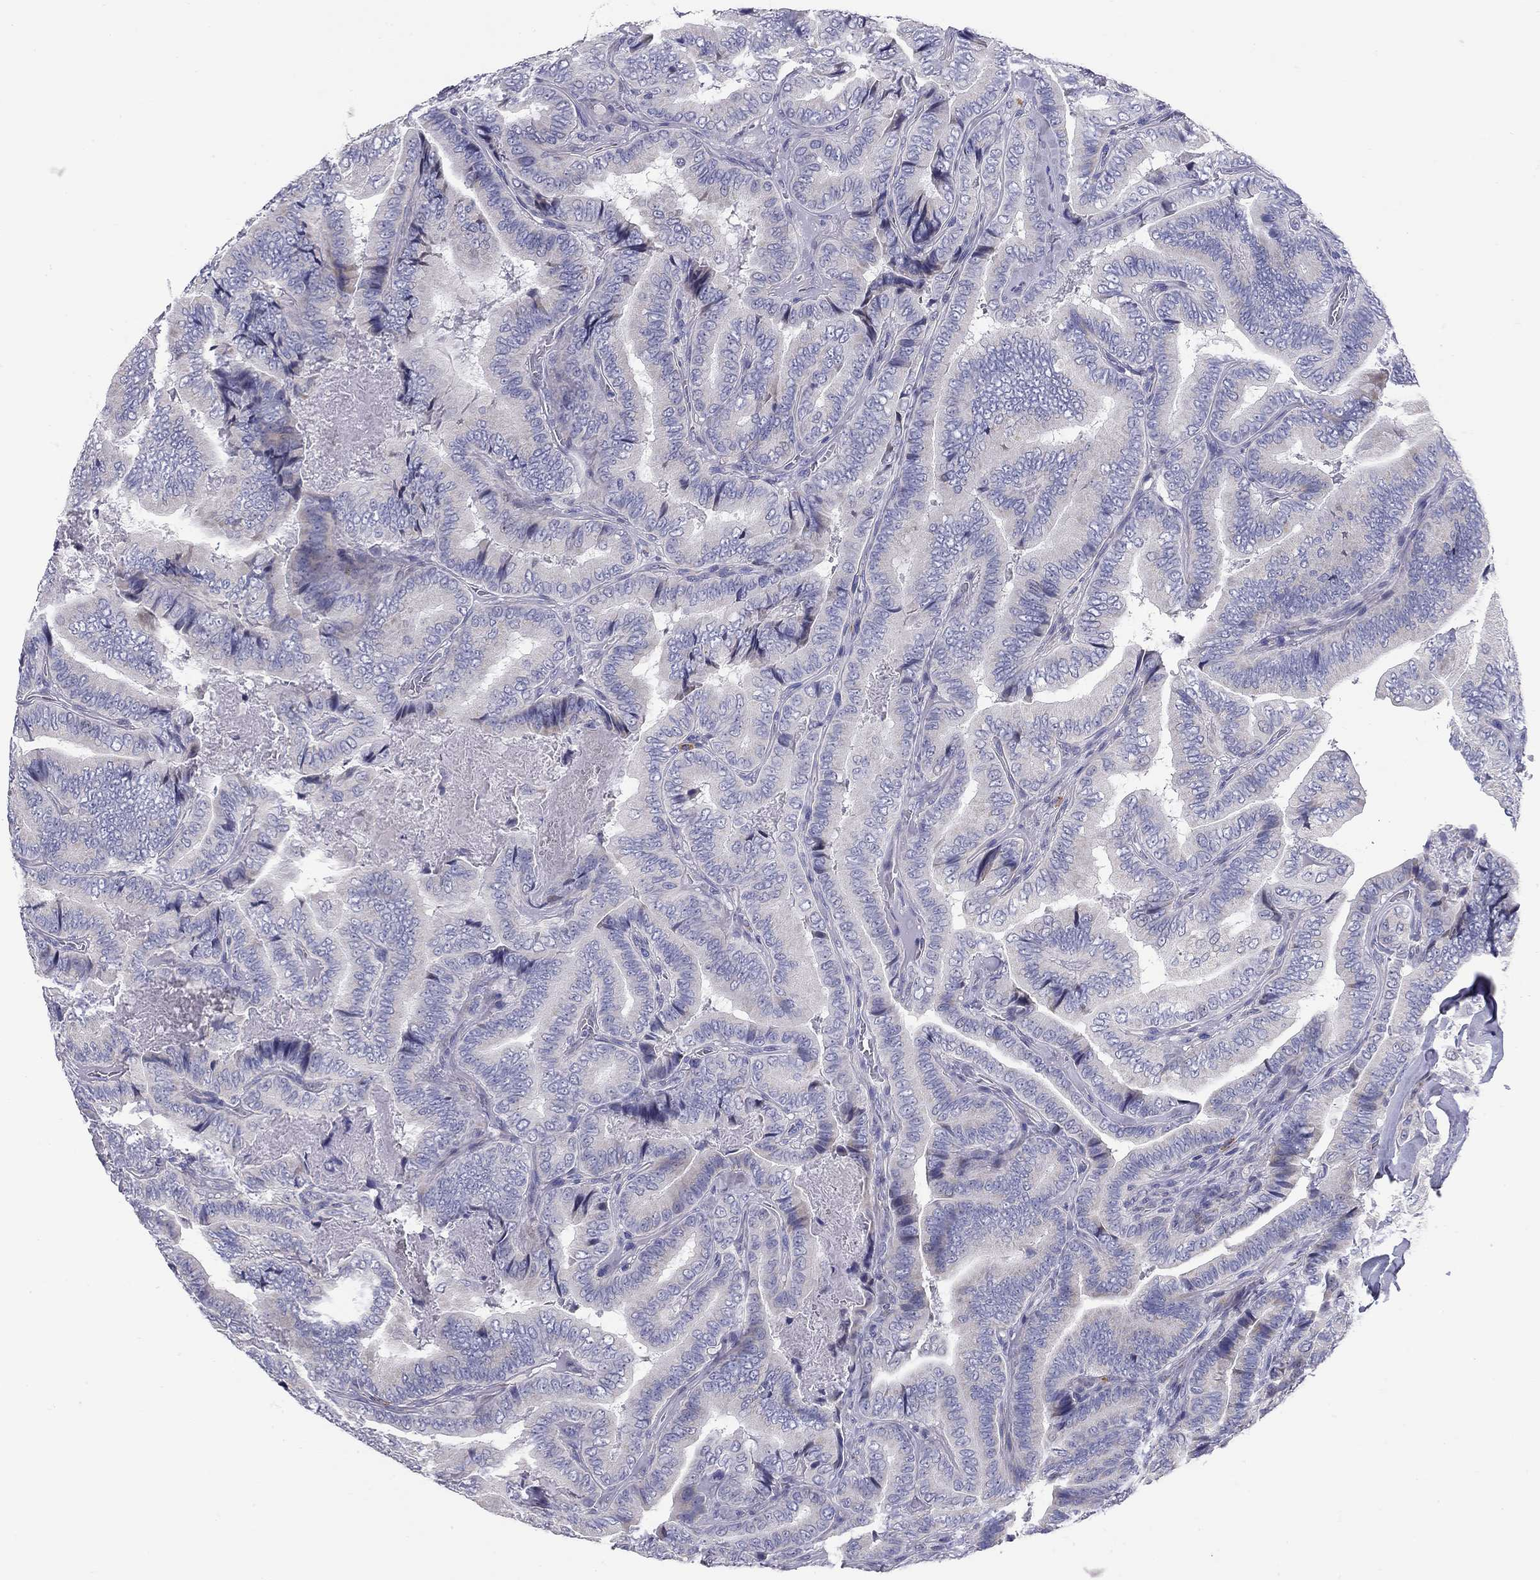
{"staining": {"intensity": "negative", "quantity": "none", "location": "none"}, "tissue": "thyroid cancer", "cell_type": "Tumor cells", "image_type": "cancer", "snomed": [{"axis": "morphology", "description": "Papillary adenocarcinoma, NOS"}, {"axis": "topography", "description": "Thyroid gland"}], "caption": "IHC of human thyroid cancer (papillary adenocarcinoma) demonstrates no staining in tumor cells.", "gene": "C8orf88", "patient": {"sex": "male", "age": 61}}